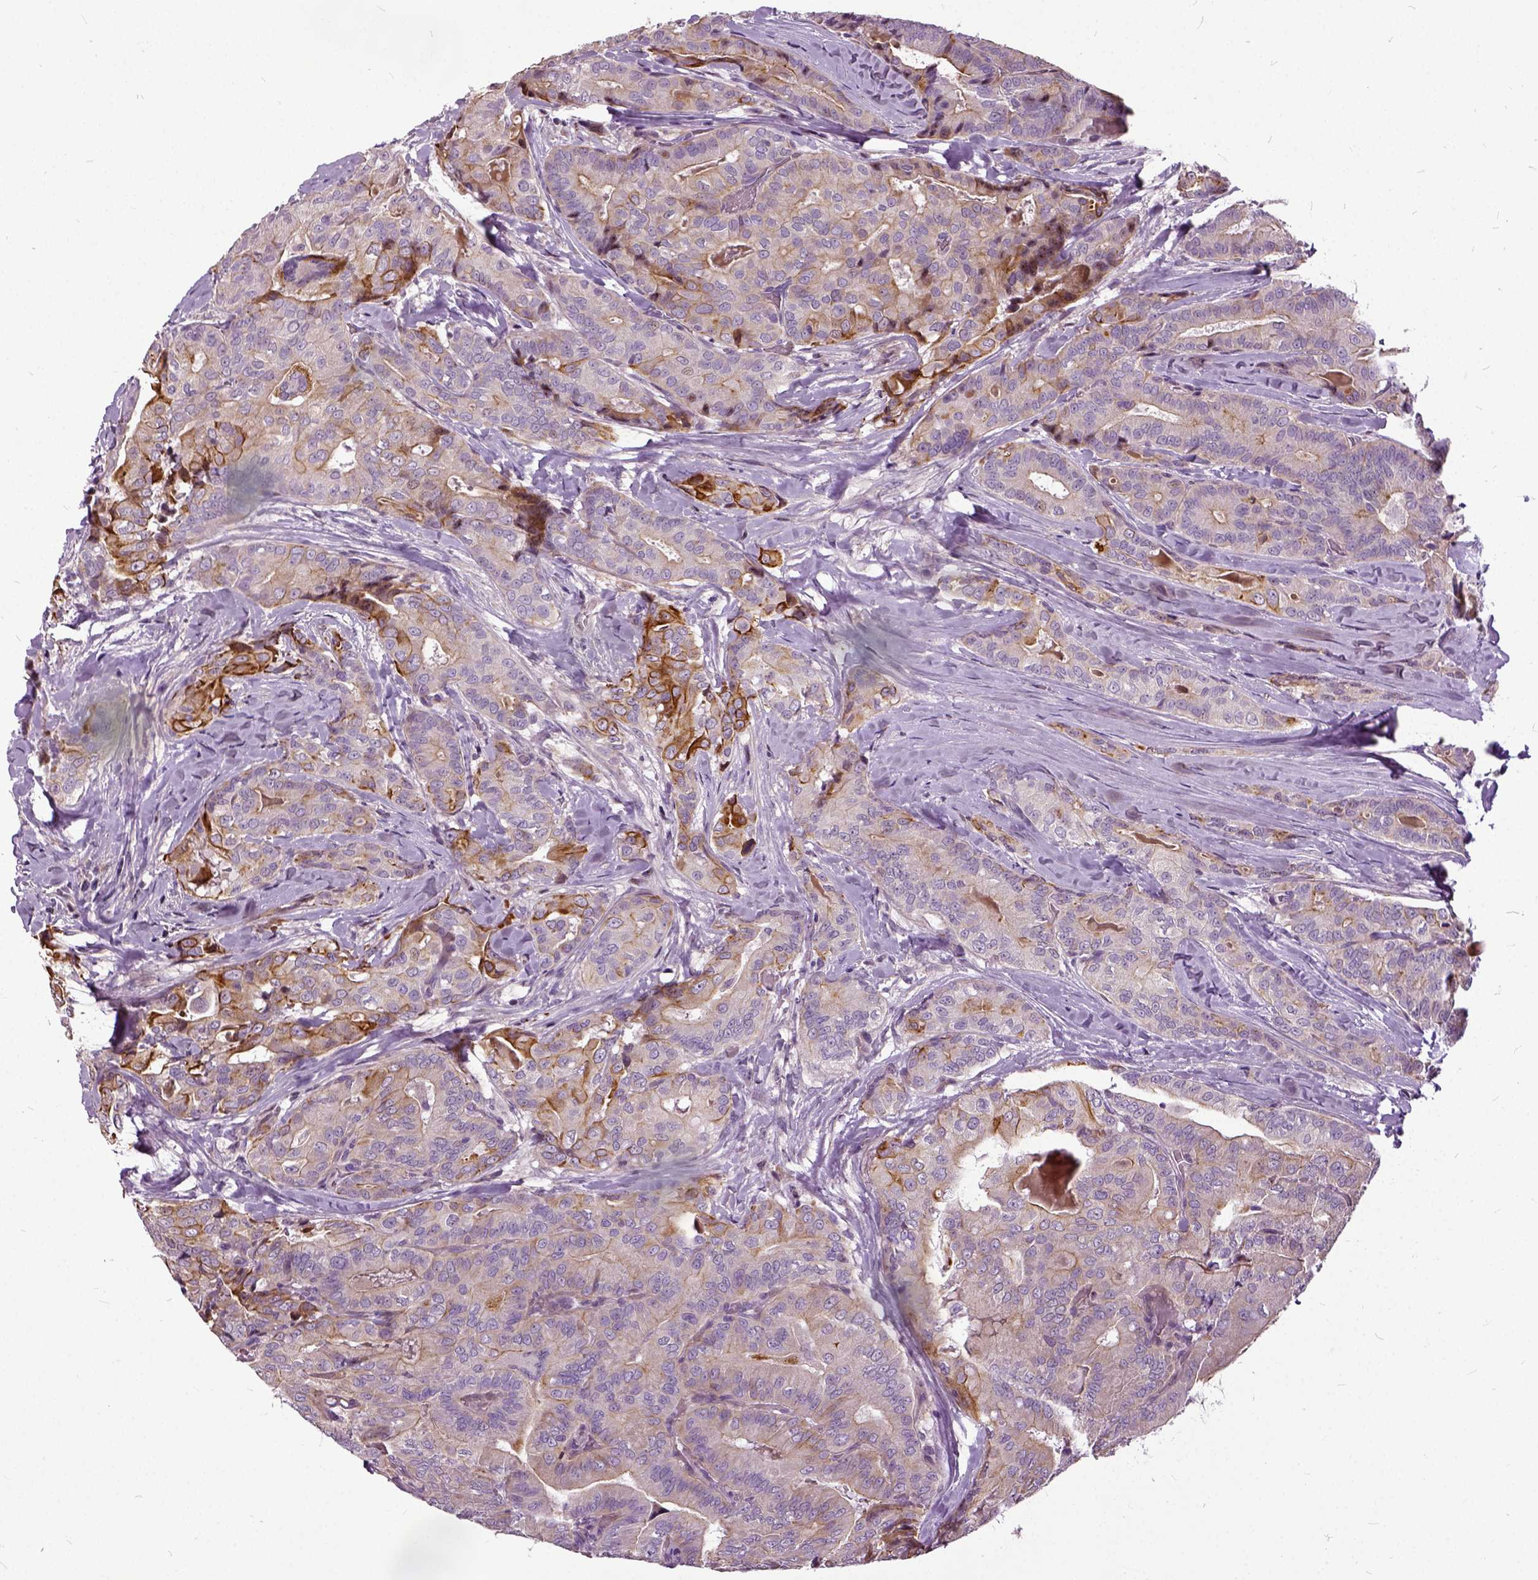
{"staining": {"intensity": "moderate", "quantity": "25%-75%", "location": "cytoplasmic/membranous"}, "tissue": "thyroid cancer", "cell_type": "Tumor cells", "image_type": "cancer", "snomed": [{"axis": "morphology", "description": "Papillary adenocarcinoma, NOS"}, {"axis": "topography", "description": "Thyroid gland"}], "caption": "Thyroid cancer was stained to show a protein in brown. There is medium levels of moderate cytoplasmic/membranous positivity in approximately 25%-75% of tumor cells.", "gene": "ILRUN", "patient": {"sex": "male", "age": 61}}